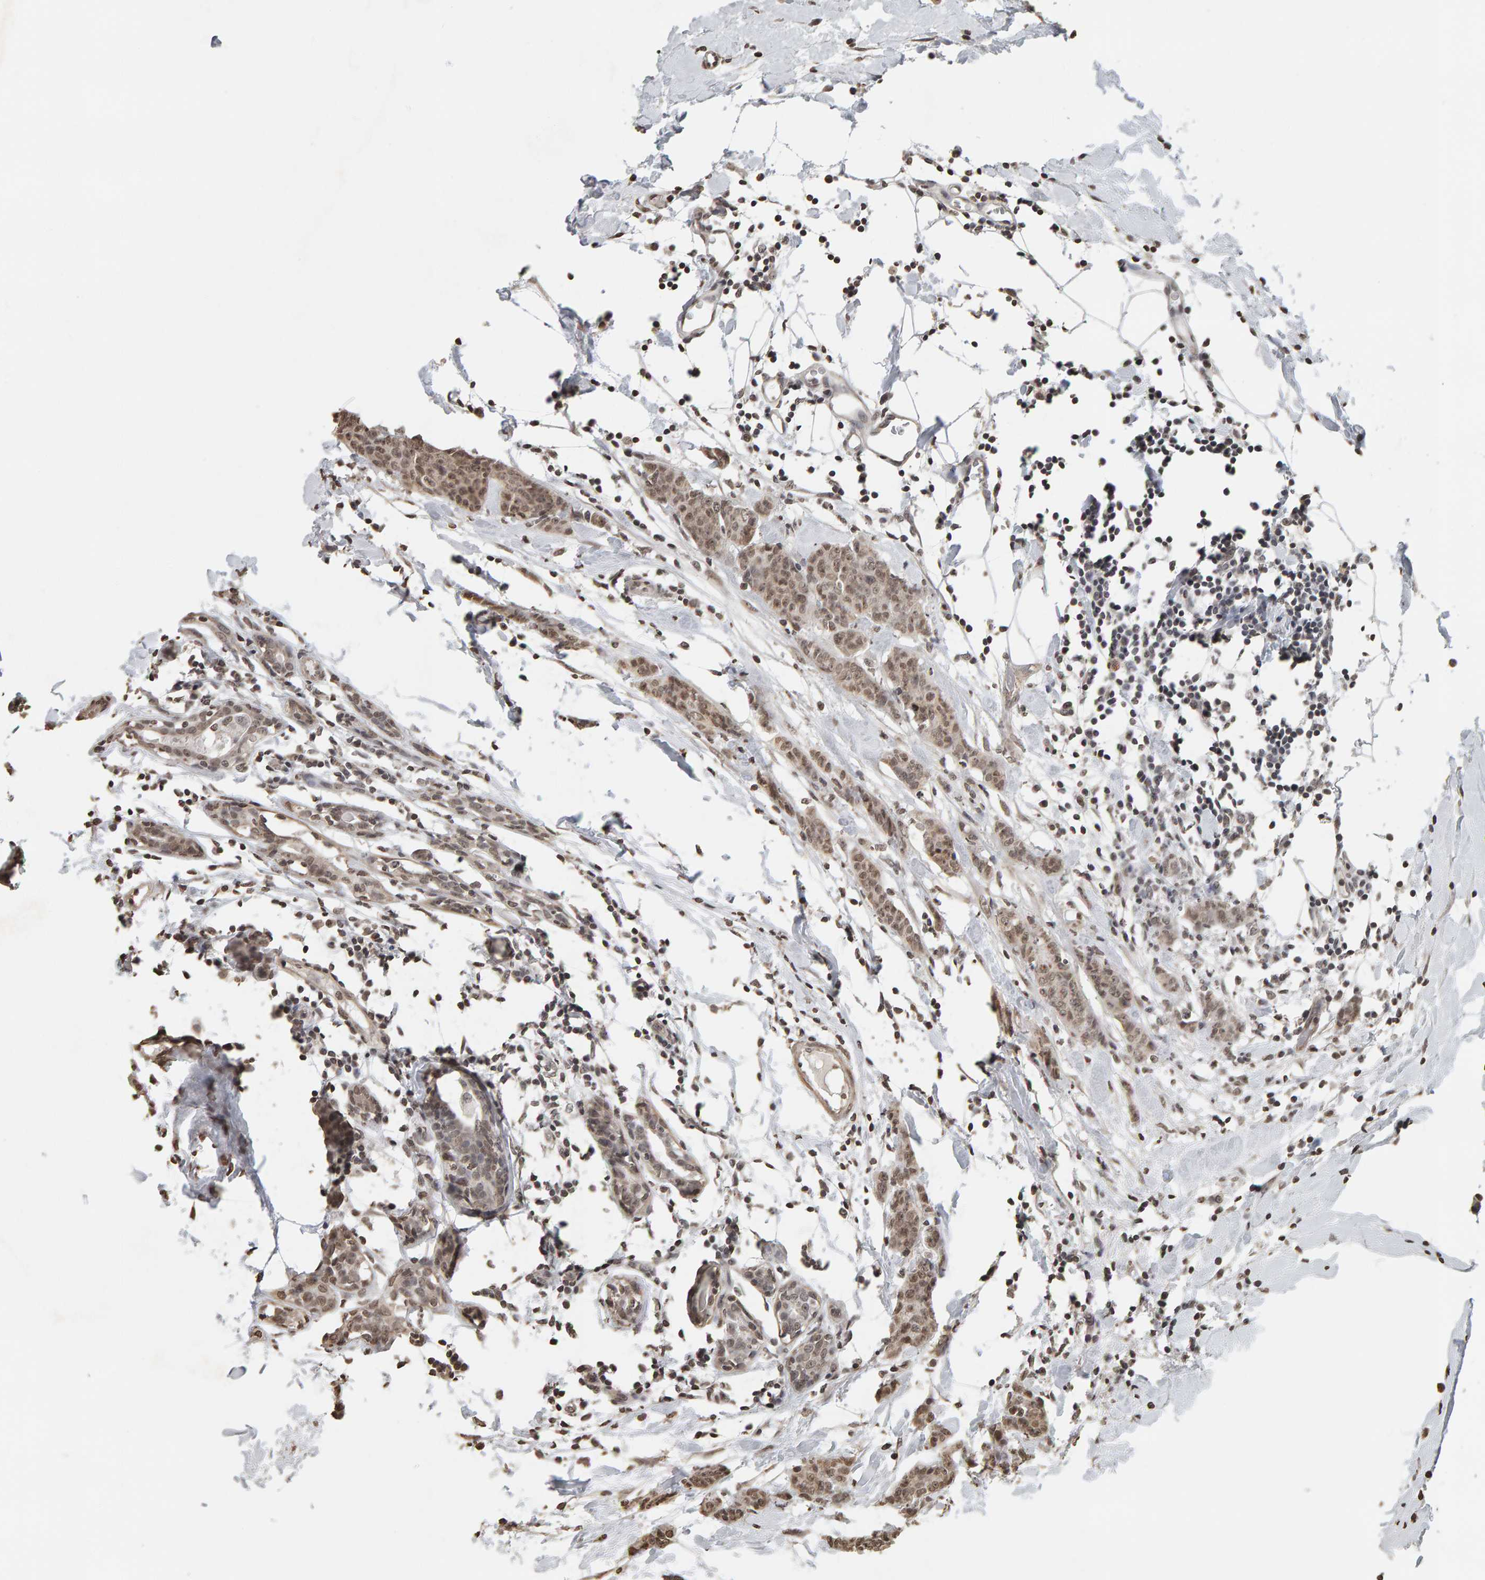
{"staining": {"intensity": "moderate", "quantity": ">75%", "location": "cytoplasmic/membranous,nuclear"}, "tissue": "breast cancer", "cell_type": "Tumor cells", "image_type": "cancer", "snomed": [{"axis": "morphology", "description": "Normal tissue, NOS"}, {"axis": "morphology", "description": "Duct carcinoma"}, {"axis": "topography", "description": "Breast"}], "caption": "IHC histopathology image of neoplastic tissue: breast invasive ductal carcinoma stained using IHC reveals medium levels of moderate protein expression localized specifically in the cytoplasmic/membranous and nuclear of tumor cells, appearing as a cytoplasmic/membranous and nuclear brown color.", "gene": "AFF4", "patient": {"sex": "female", "age": 40}}